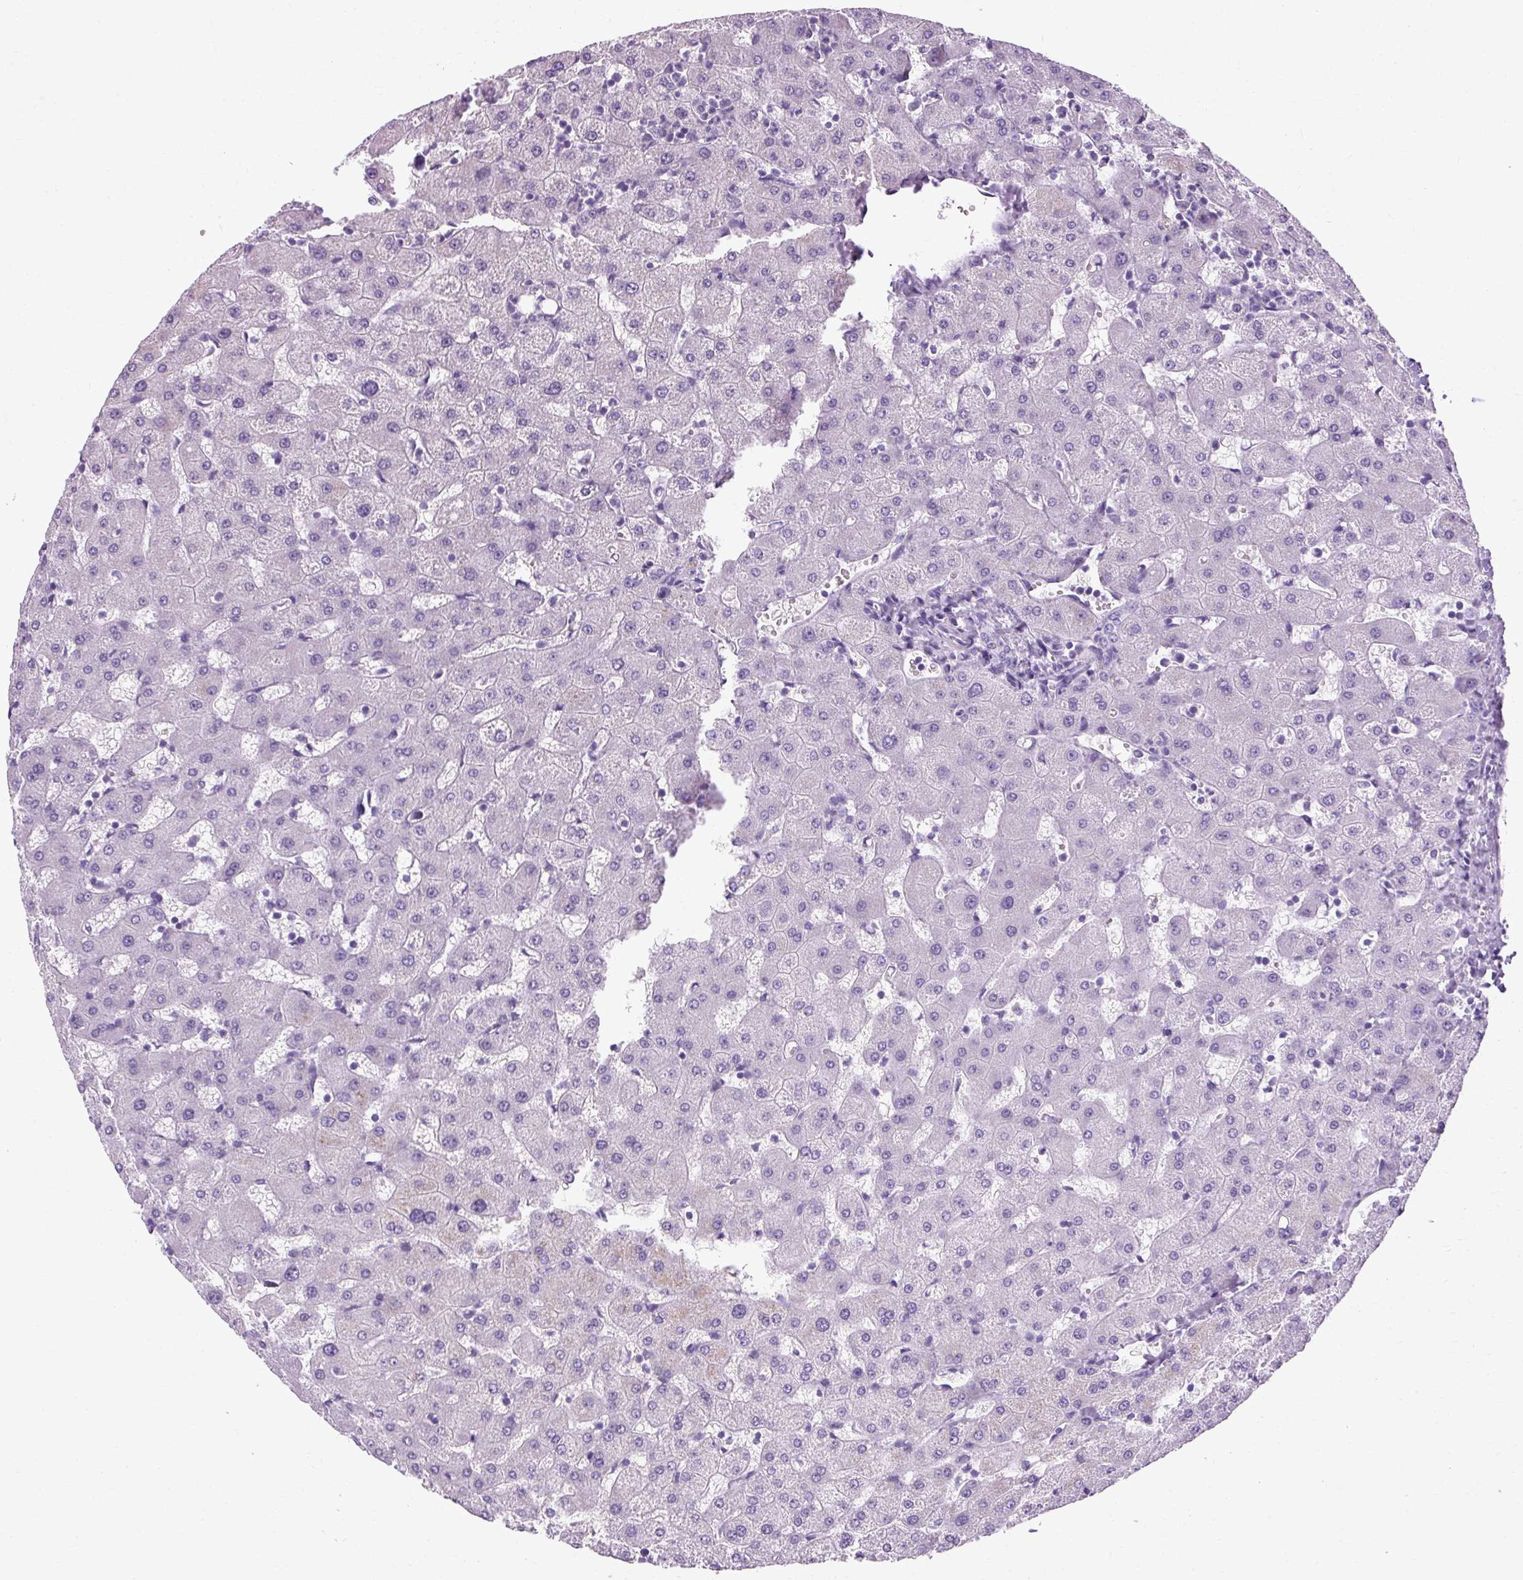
{"staining": {"intensity": "negative", "quantity": "none", "location": "none"}, "tissue": "liver", "cell_type": "Cholangiocytes", "image_type": "normal", "snomed": [{"axis": "morphology", "description": "Normal tissue, NOS"}, {"axis": "topography", "description": "Liver"}], "caption": "An immunohistochemistry (IHC) photomicrograph of unremarkable liver is shown. There is no staining in cholangiocytes of liver.", "gene": "B3GNT4", "patient": {"sex": "female", "age": 63}}